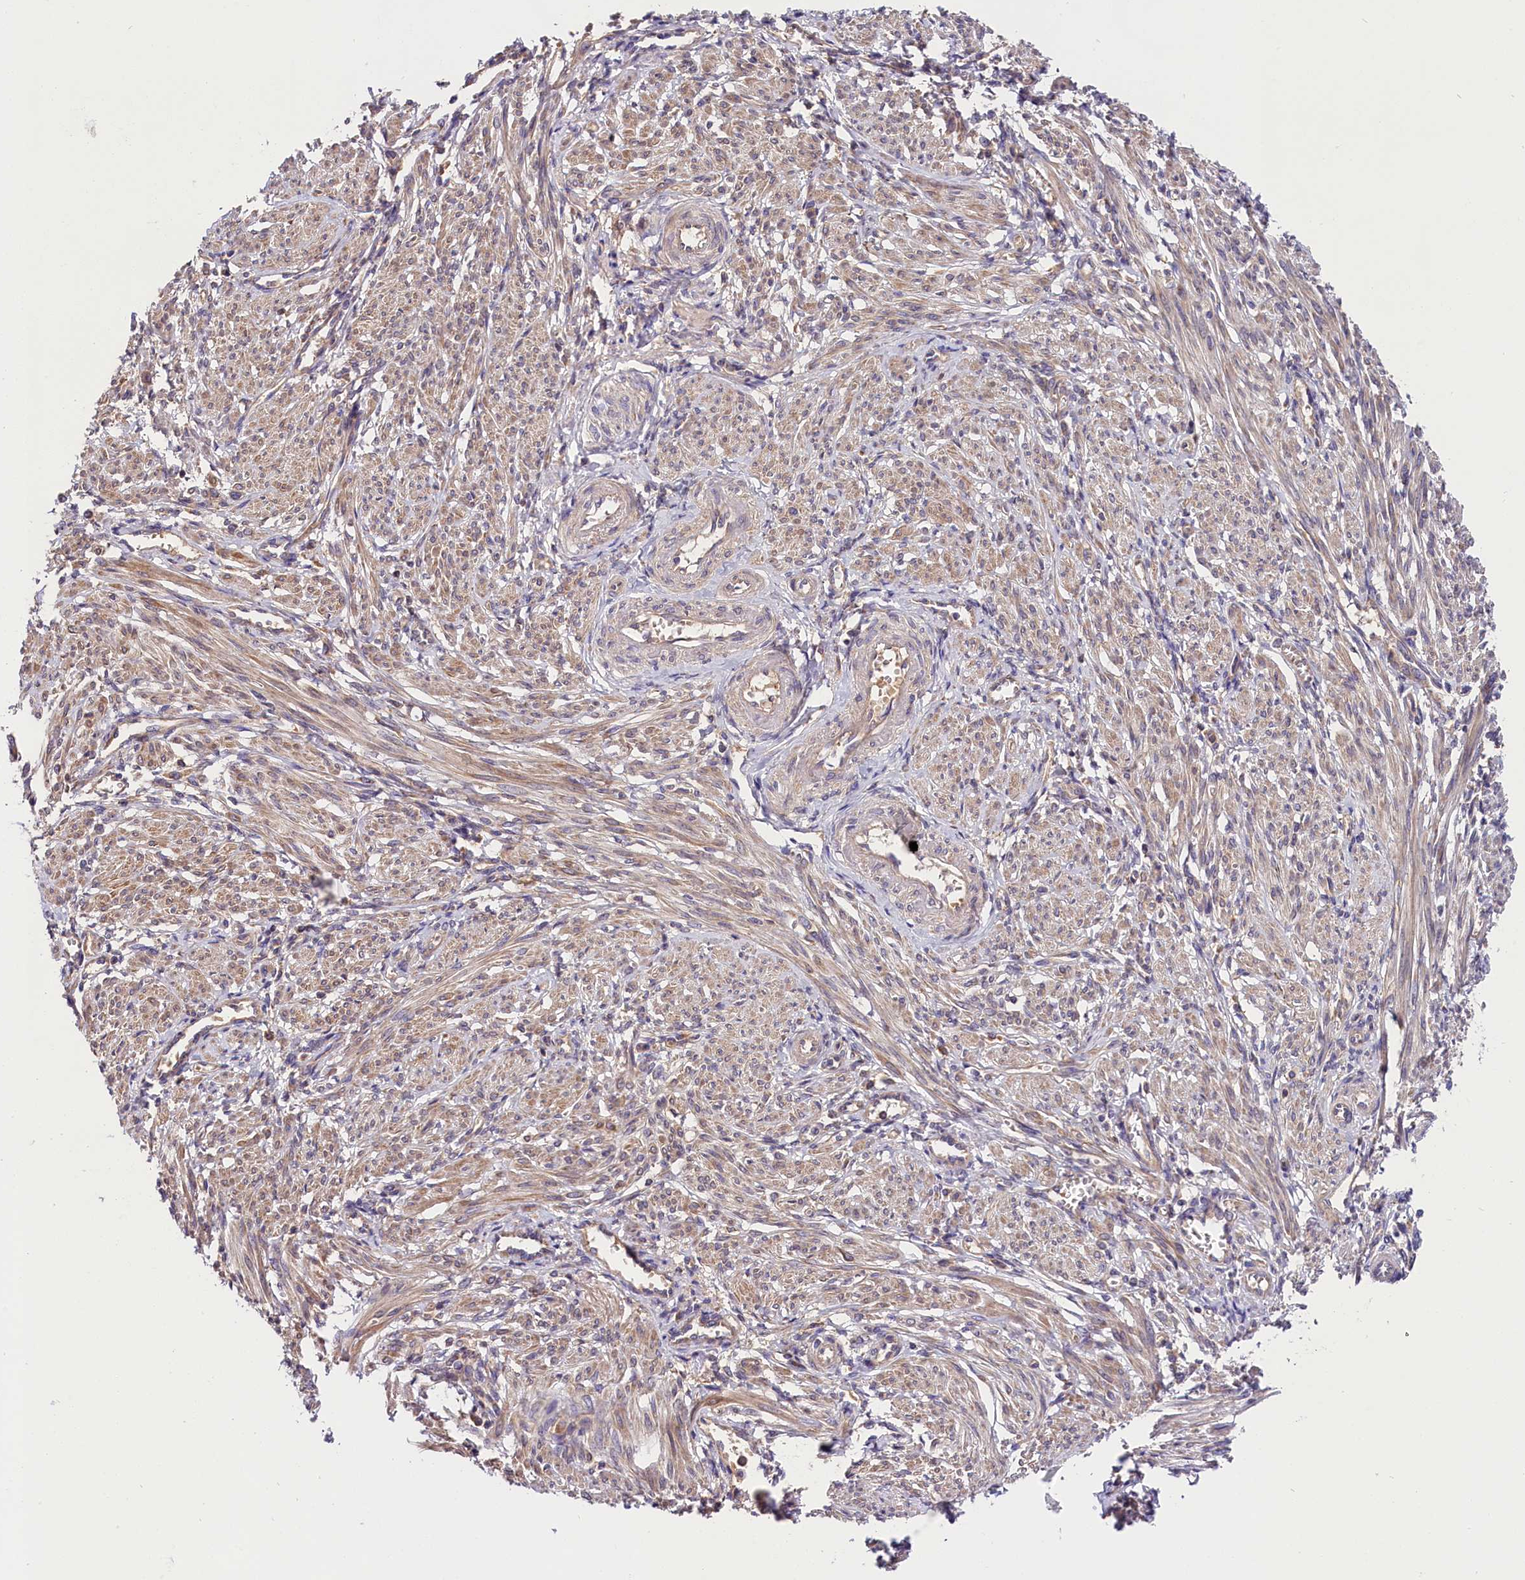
{"staining": {"intensity": "weak", "quantity": "25%-75%", "location": "cytoplasmic/membranous"}, "tissue": "smooth muscle", "cell_type": "Smooth muscle cells", "image_type": "normal", "snomed": [{"axis": "morphology", "description": "Normal tissue, NOS"}, {"axis": "topography", "description": "Smooth muscle"}], "caption": "Protein staining of normal smooth muscle reveals weak cytoplasmic/membranous staining in about 25%-75% of smooth muscle cells. (DAB (3,3'-diaminobenzidine) IHC with brightfield microscopy, high magnification).", "gene": "SPG11", "patient": {"sex": "female", "age": 39}}